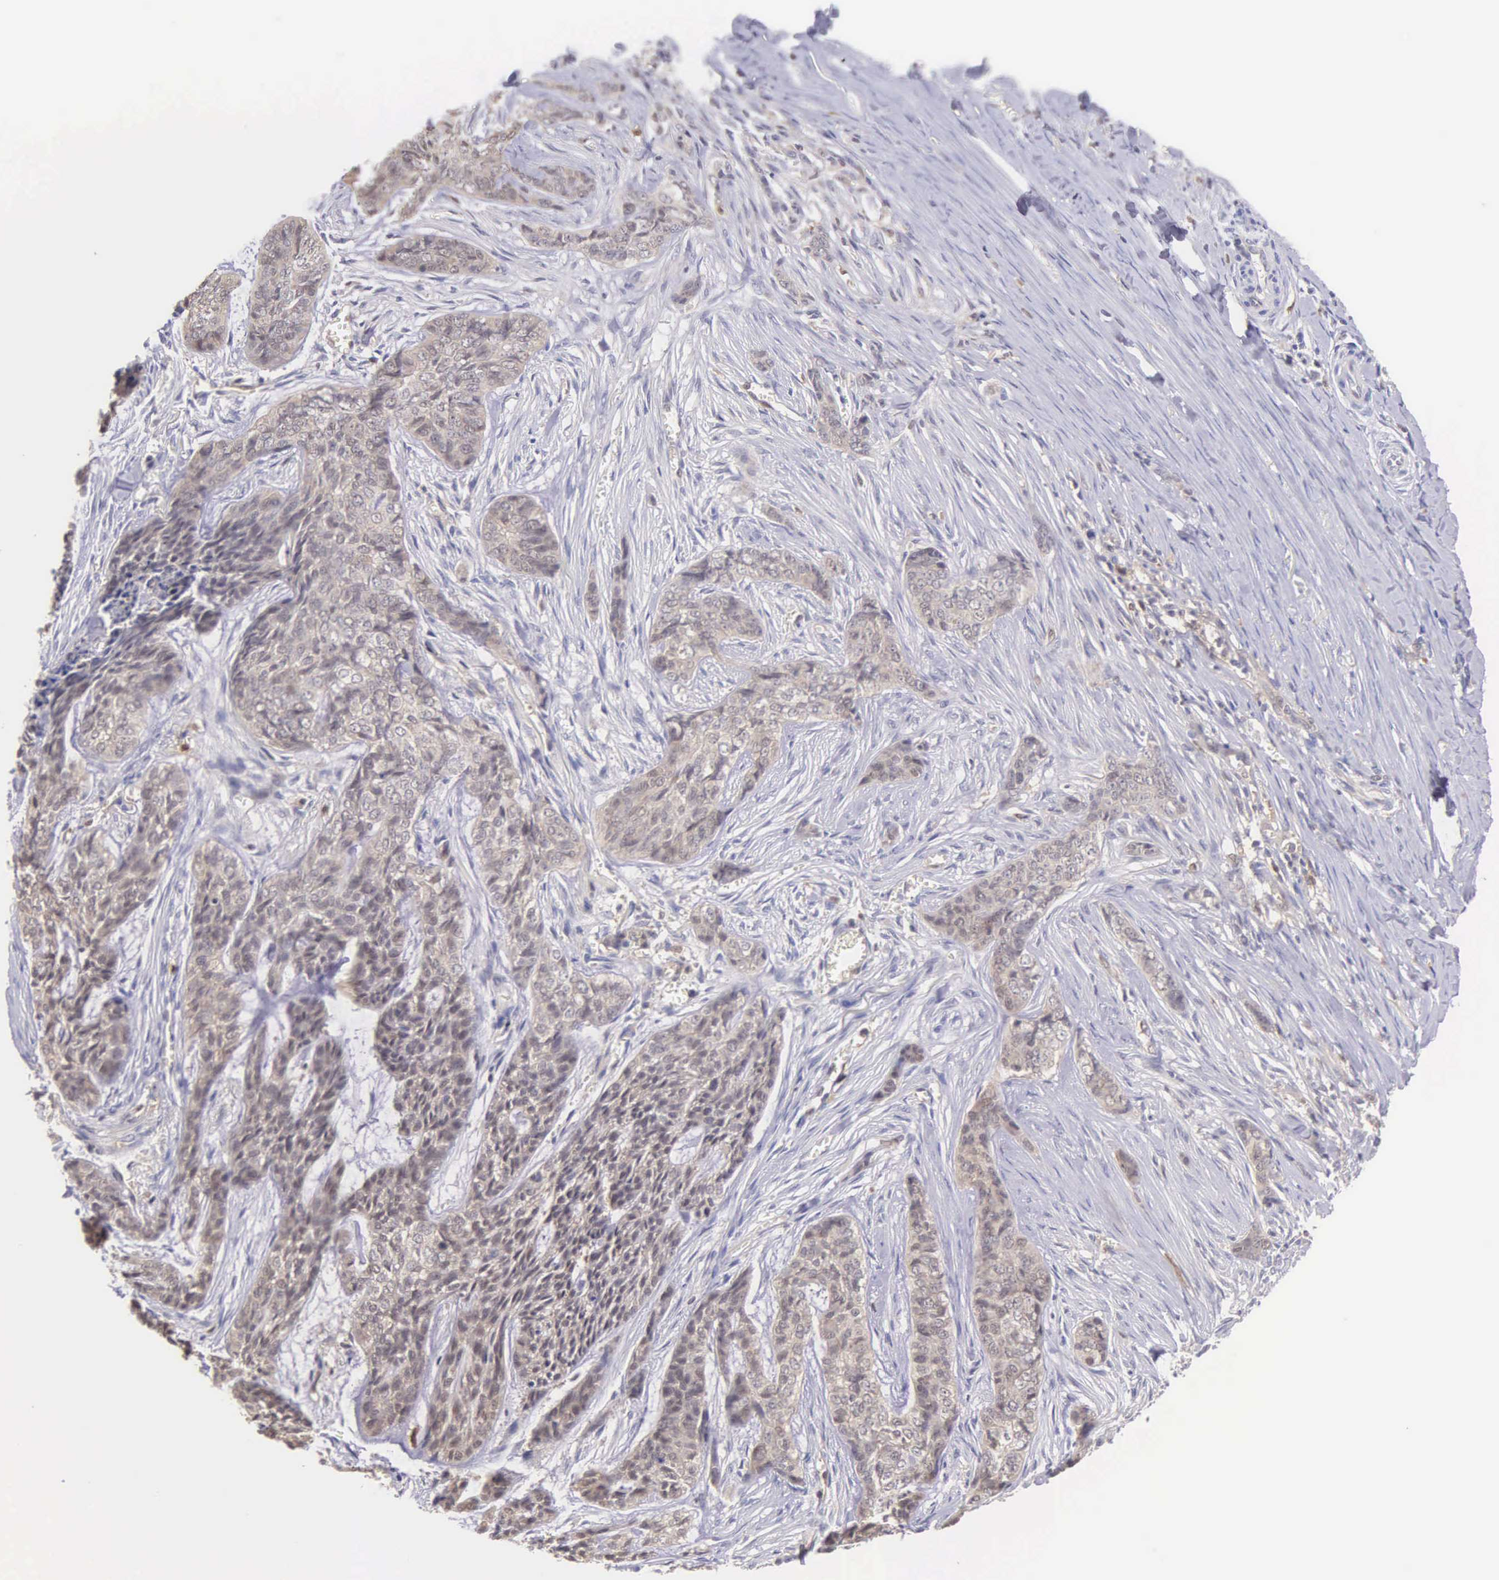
{"staining": {"intensity": "weak", "quantity": "25%-75%", "location": "cytoplasmic/membranous"}, "tissue": "skin cancer", "cell_type": "Tumor cells", "image_type": "cancer", "snomed": [{"axis": "morphology", "description": "Normal tissue, NOS"}, {"axis": "morphology", "description": "Basal cell carcinoma"}, {"axis": "topography", "description": "Skin"}], "caption": "About 25%-75% of tumor cells in skin basal cell carcinoma demonstrate weak cytoplasmic/membranous protein expression as visualized by brown immunohistochemical staining.", "gene": "BID", "patient": {"sex": "female", "age": 65}}